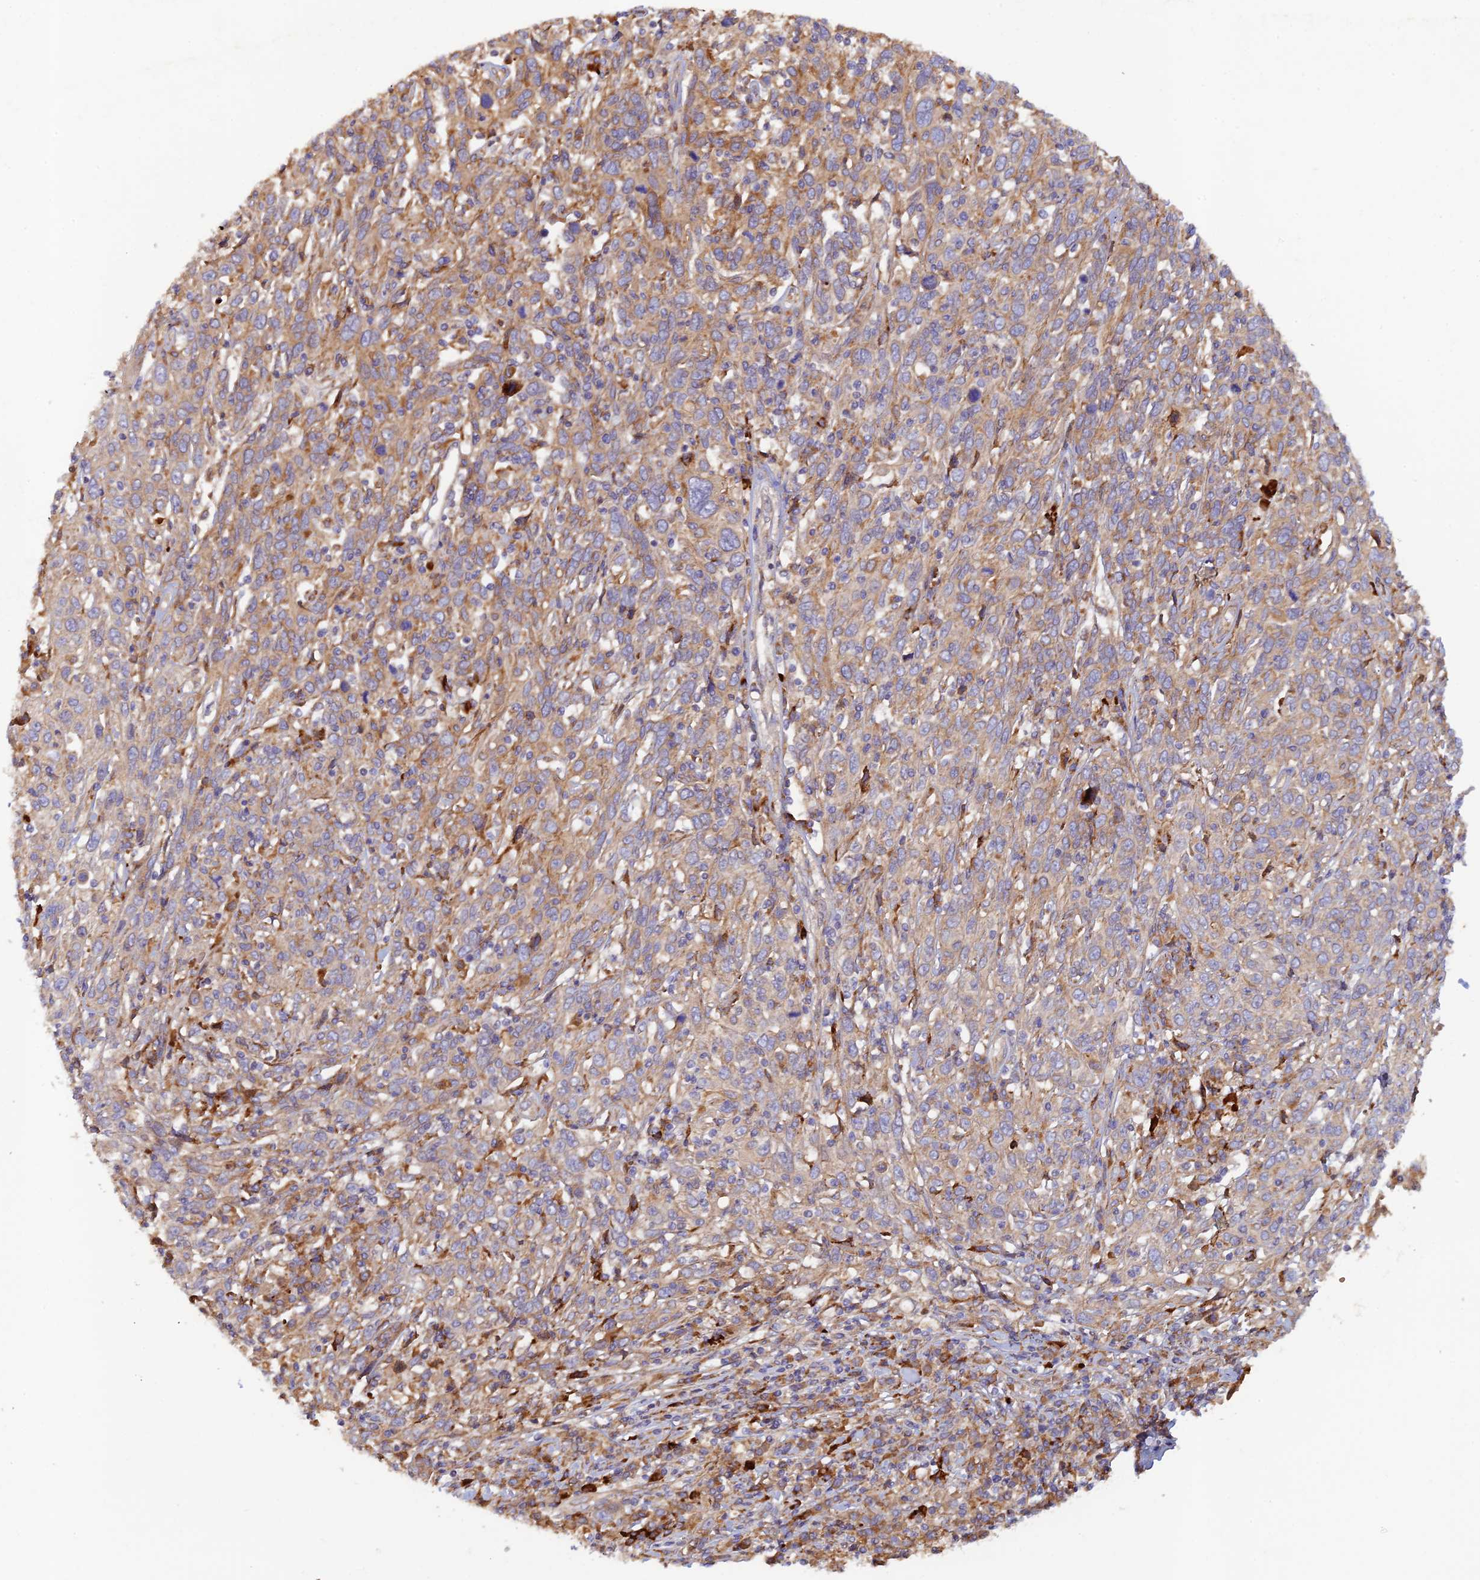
{"staining": {"intensity": "strong", "quantity": "<25%", "location": "cytoplasmic/membranous"}, "tissue": "cervical cancer", "cell_type": "Tumor cells", "image_type": "cancer", "snomed": [{"axis": "morphology", "description": "Squamous cell carcinoma, NOS"}, {"axis": "topography", "description": "Cervix"}], "caption": "A medium amount of strong cytoplasmic/membranous positivity is appreciated in approximately <25% of tumor cells in cervical cancer (squamous cell carcinoma) tissue.", "gene": "GMCL1", "patient": {"sex": "female", "age": 46}}